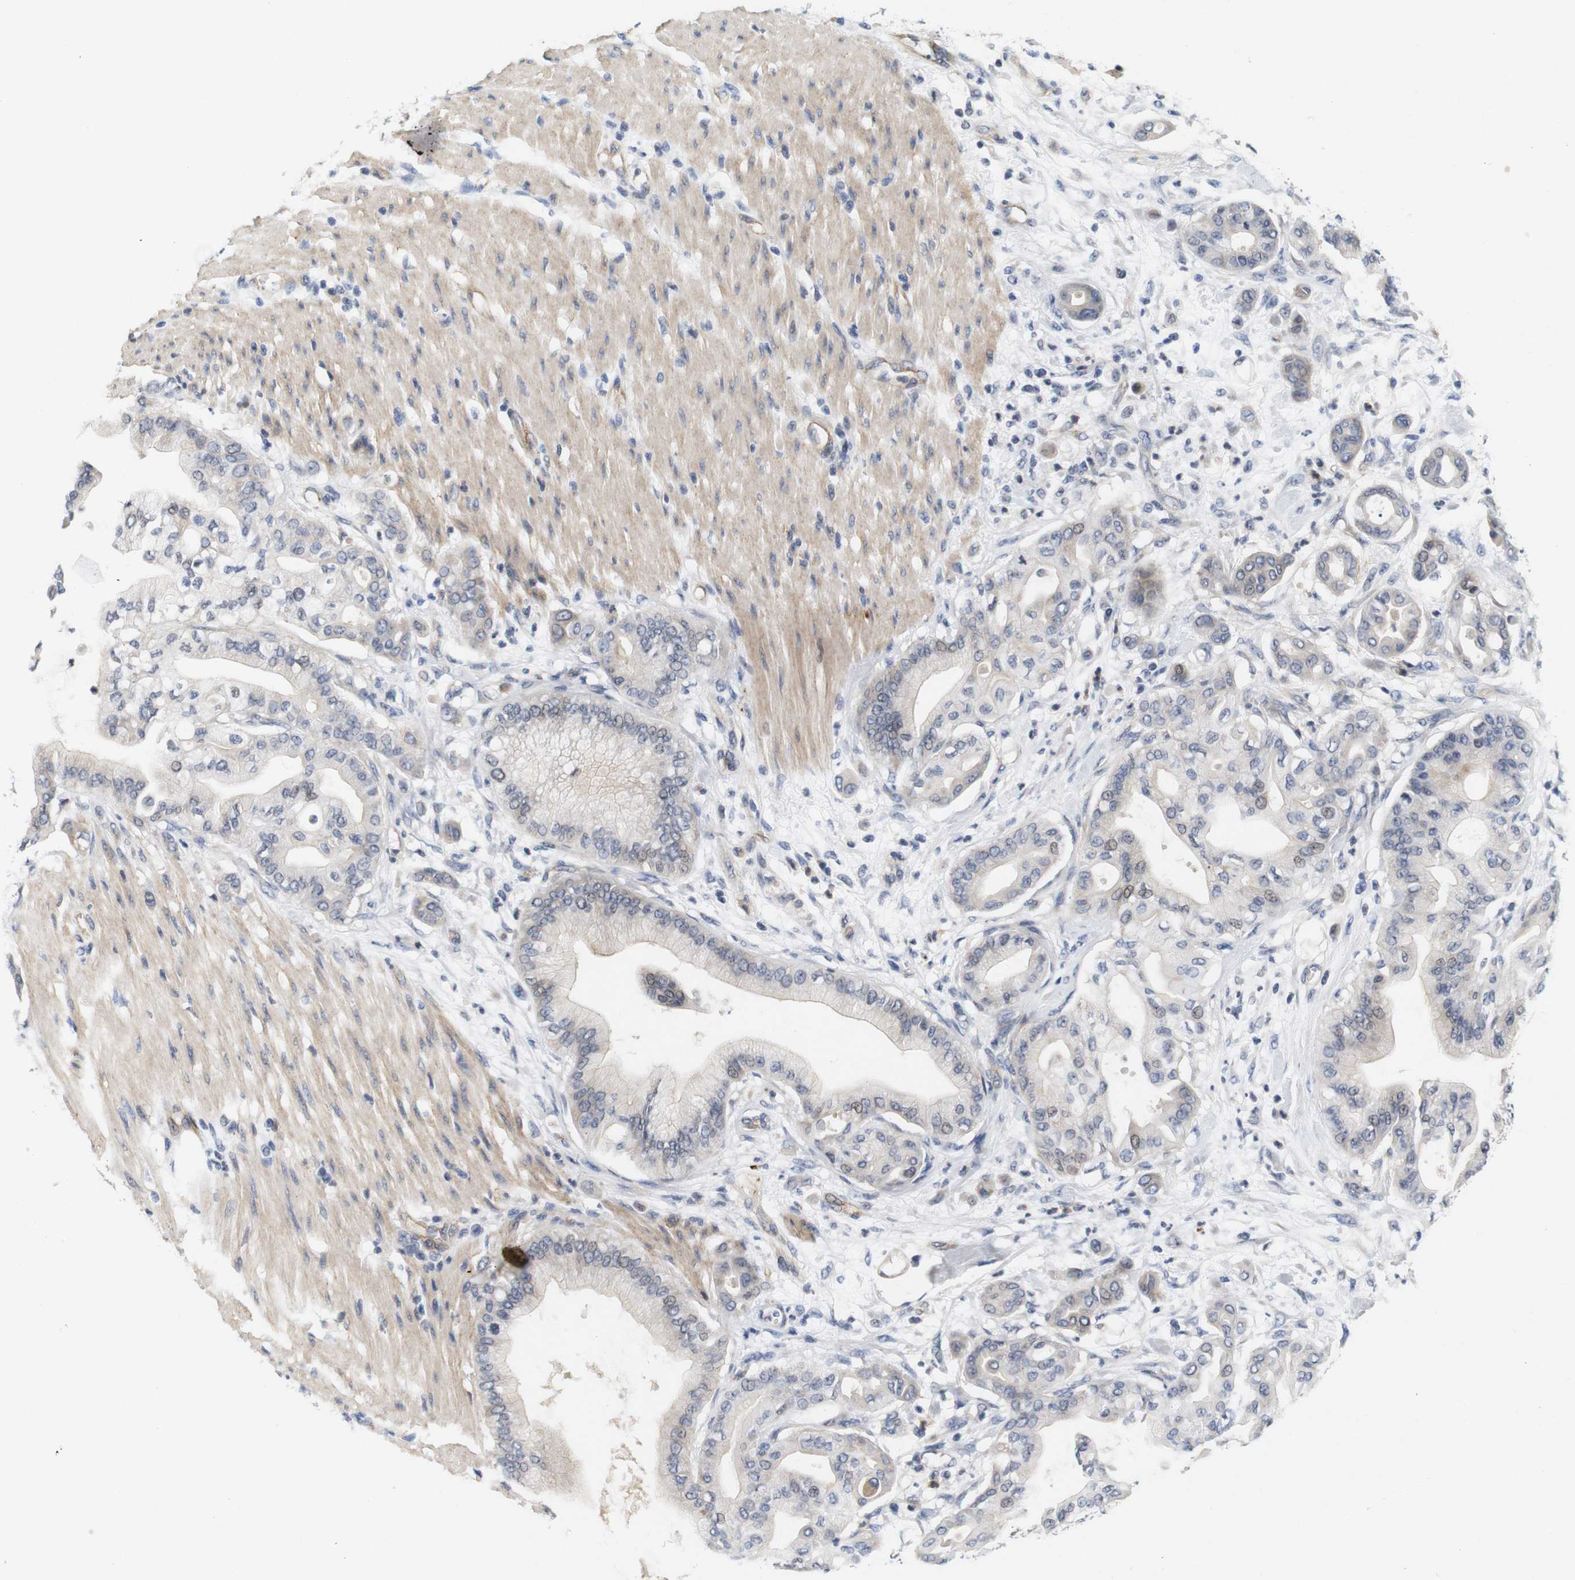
{"staining": {"intensity": "negative", "quantity": "none", "location": "none"}, "tissue": "pancreatic cancer", "cell_type": "Tumor cells", "image_type": "cancer", "snomed": [{"axis": "morphology", "description": "Adenocarcinoma, NOS"}, {"axis": "morphology", "description": "Adenocarcinoma, metastatic, NOS"}, {"axis": "topography", "description": "Lymph node"}, {"axis": "topography", "description": "Pancreas"}, {"axis": "topography", "description": "Duodenum"}], "caption": "IHC micrograph of pancreatic cancer stained for a protein (brown), which demonstrates no expression in tumor cells.", "gene": "CYB561", "patient": {"sex": "female", "age": 64}}